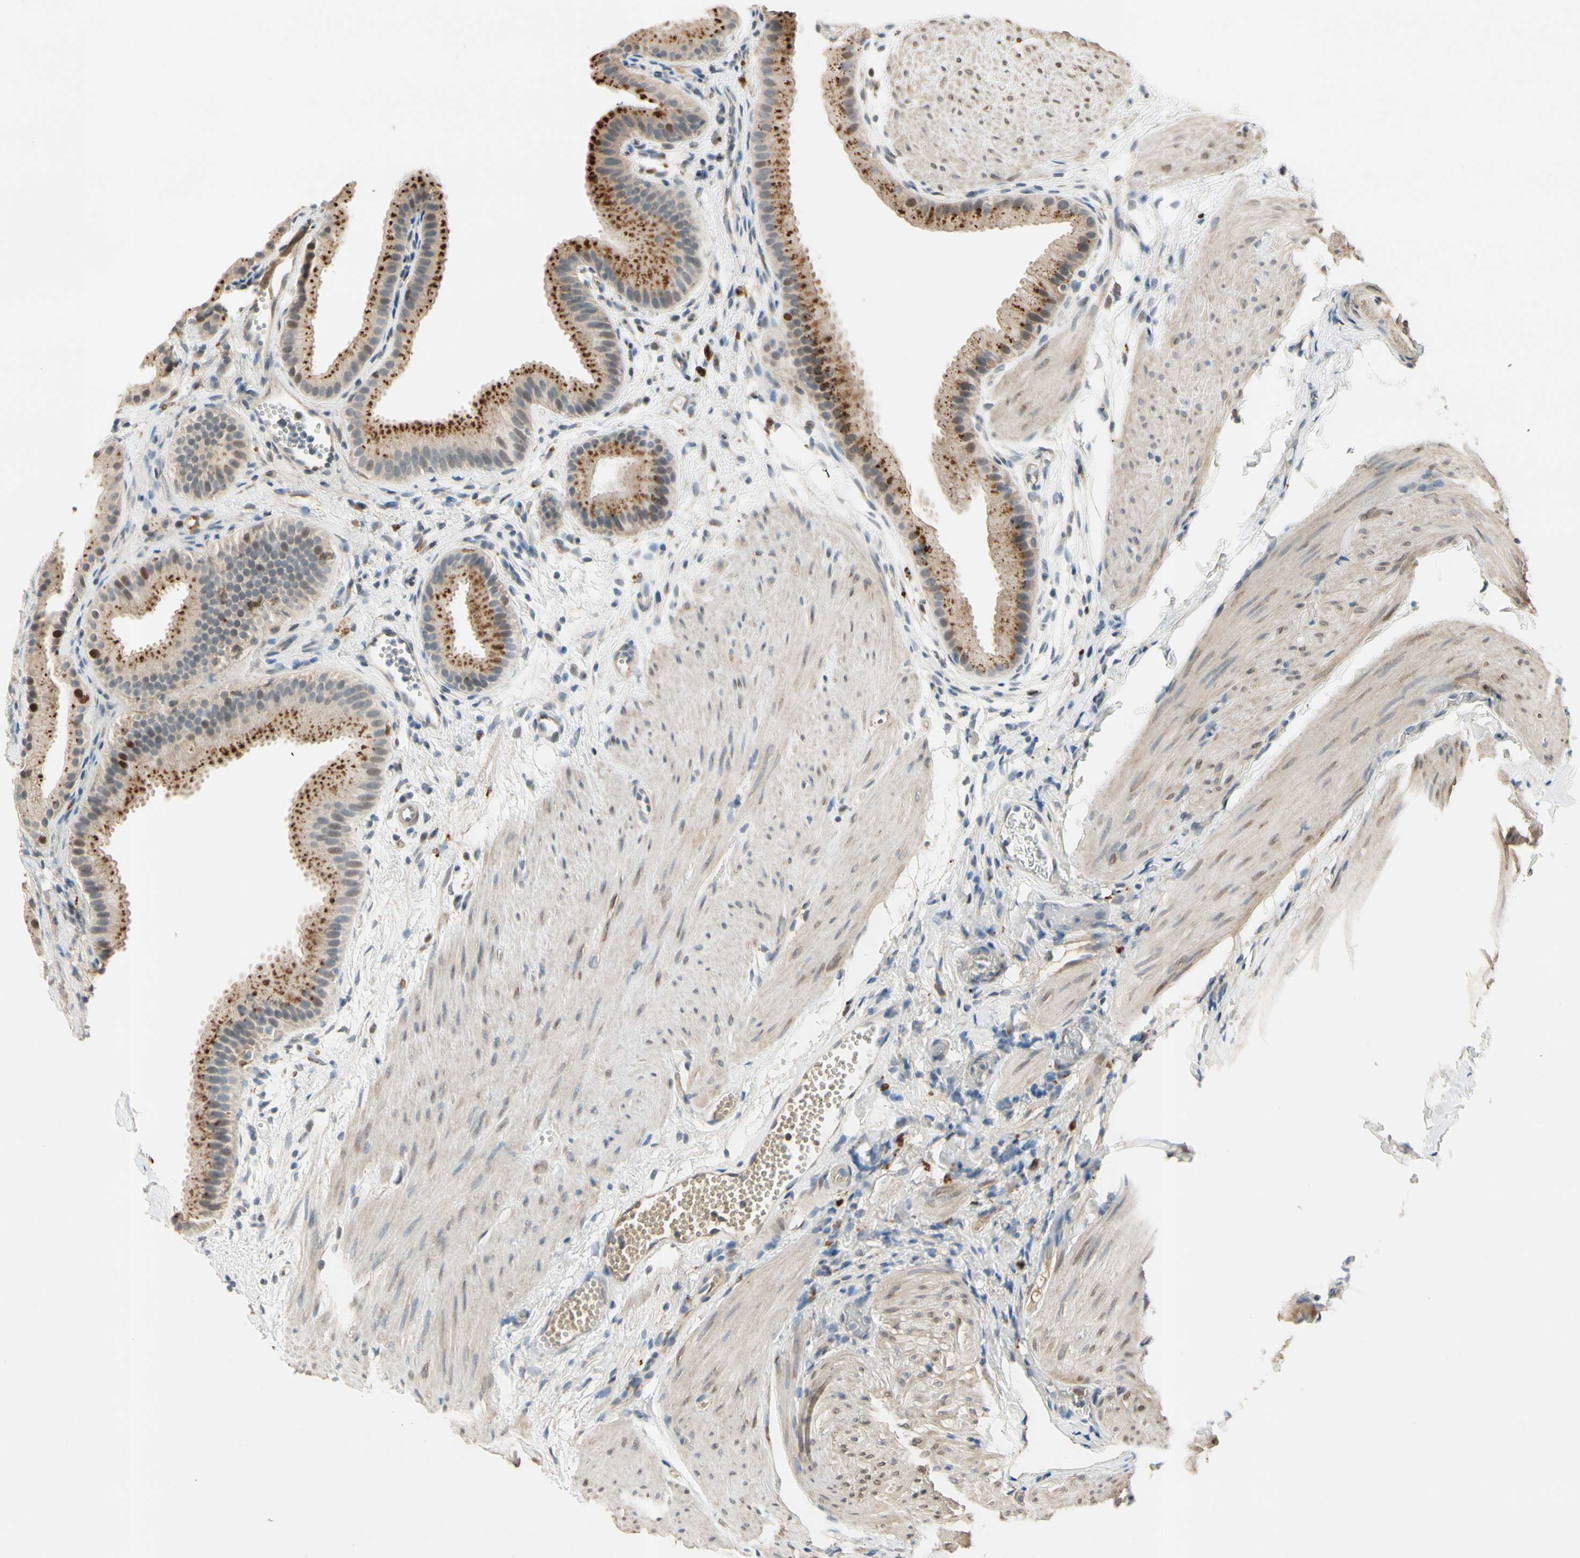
{"staining": {"intensity": "strong", "quantity": ">75%", "location": "cytoplasmic/membranous,nuclear"}, "tissue": "gallbladder", "cell_type": "Glandular cells", "image_type": "normal", "snomed": [{"axis": "morphology", "description": "Normal tissue, NOS"}, {"axis": "topography", "description": "Gallbladder"}], "caption": "Immunohistochemistry (IHC) of unremarkable gallbladder reveals high levels of strong cytoplasmic/membranous,nuclear positivity in approximately >75% of glandular cells.", "gene": "ZKSCAN3", "patient": {"sex": "female", "age": 64}}